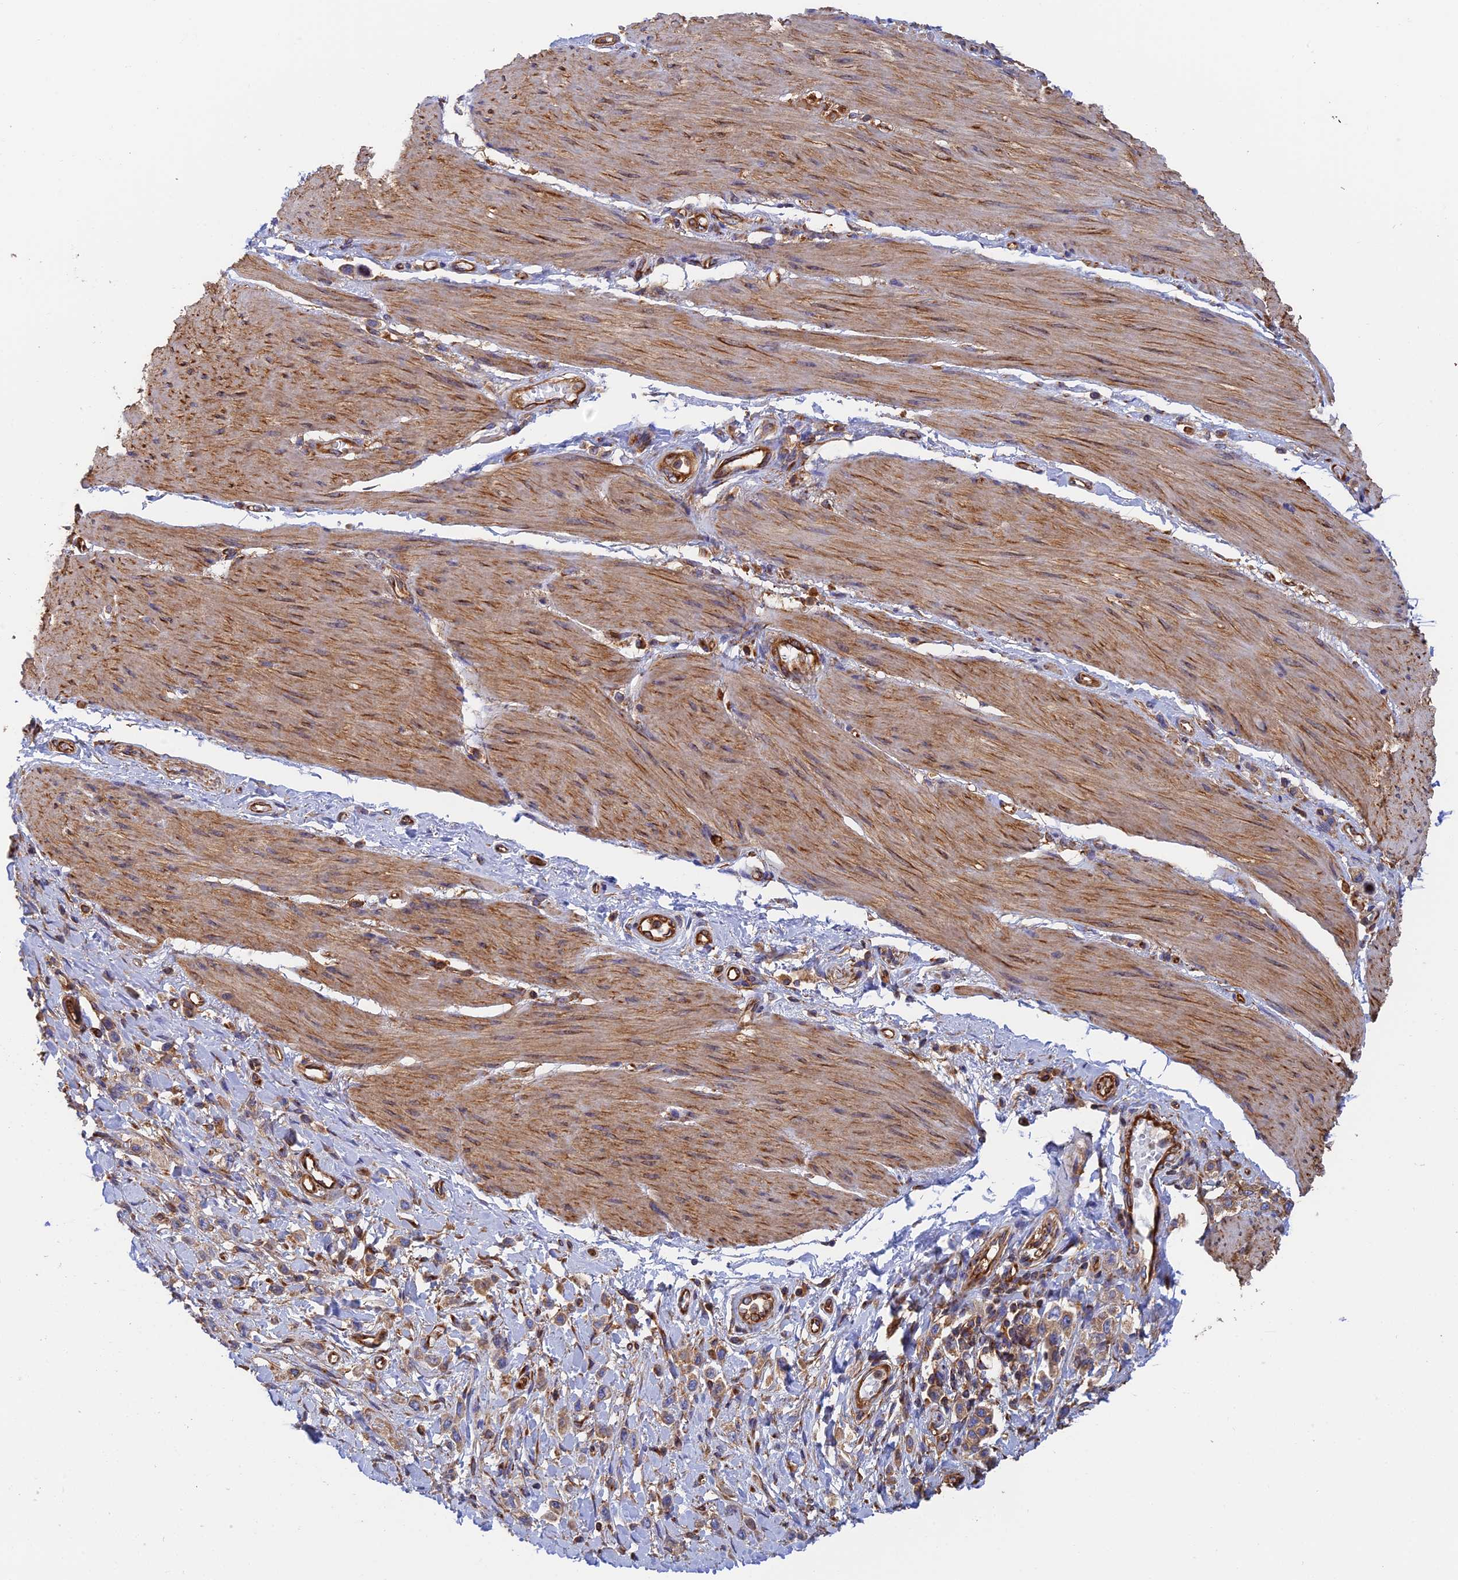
{"staining": {"intensity": "weak", "quantity": "25%-75%", "location": "cytoplasmic/membranous"}, "tissue": "stomach cancer", "cell_type": "Tumor cells", "image_type": "cancer", "snomed": [{"axis": "morphology", "description": "Adenocarcinoma, NOS"}, {"axis": "topography", "description": "Stomach"}], "caption": "This image reveals IHC staining of human stomach cancer, with low weak cytoplasmic/membranous expression in about 25%-75% of tumor cells.", "gene": "DCTN2", "patient": {"sex": "female", "age": 65}}